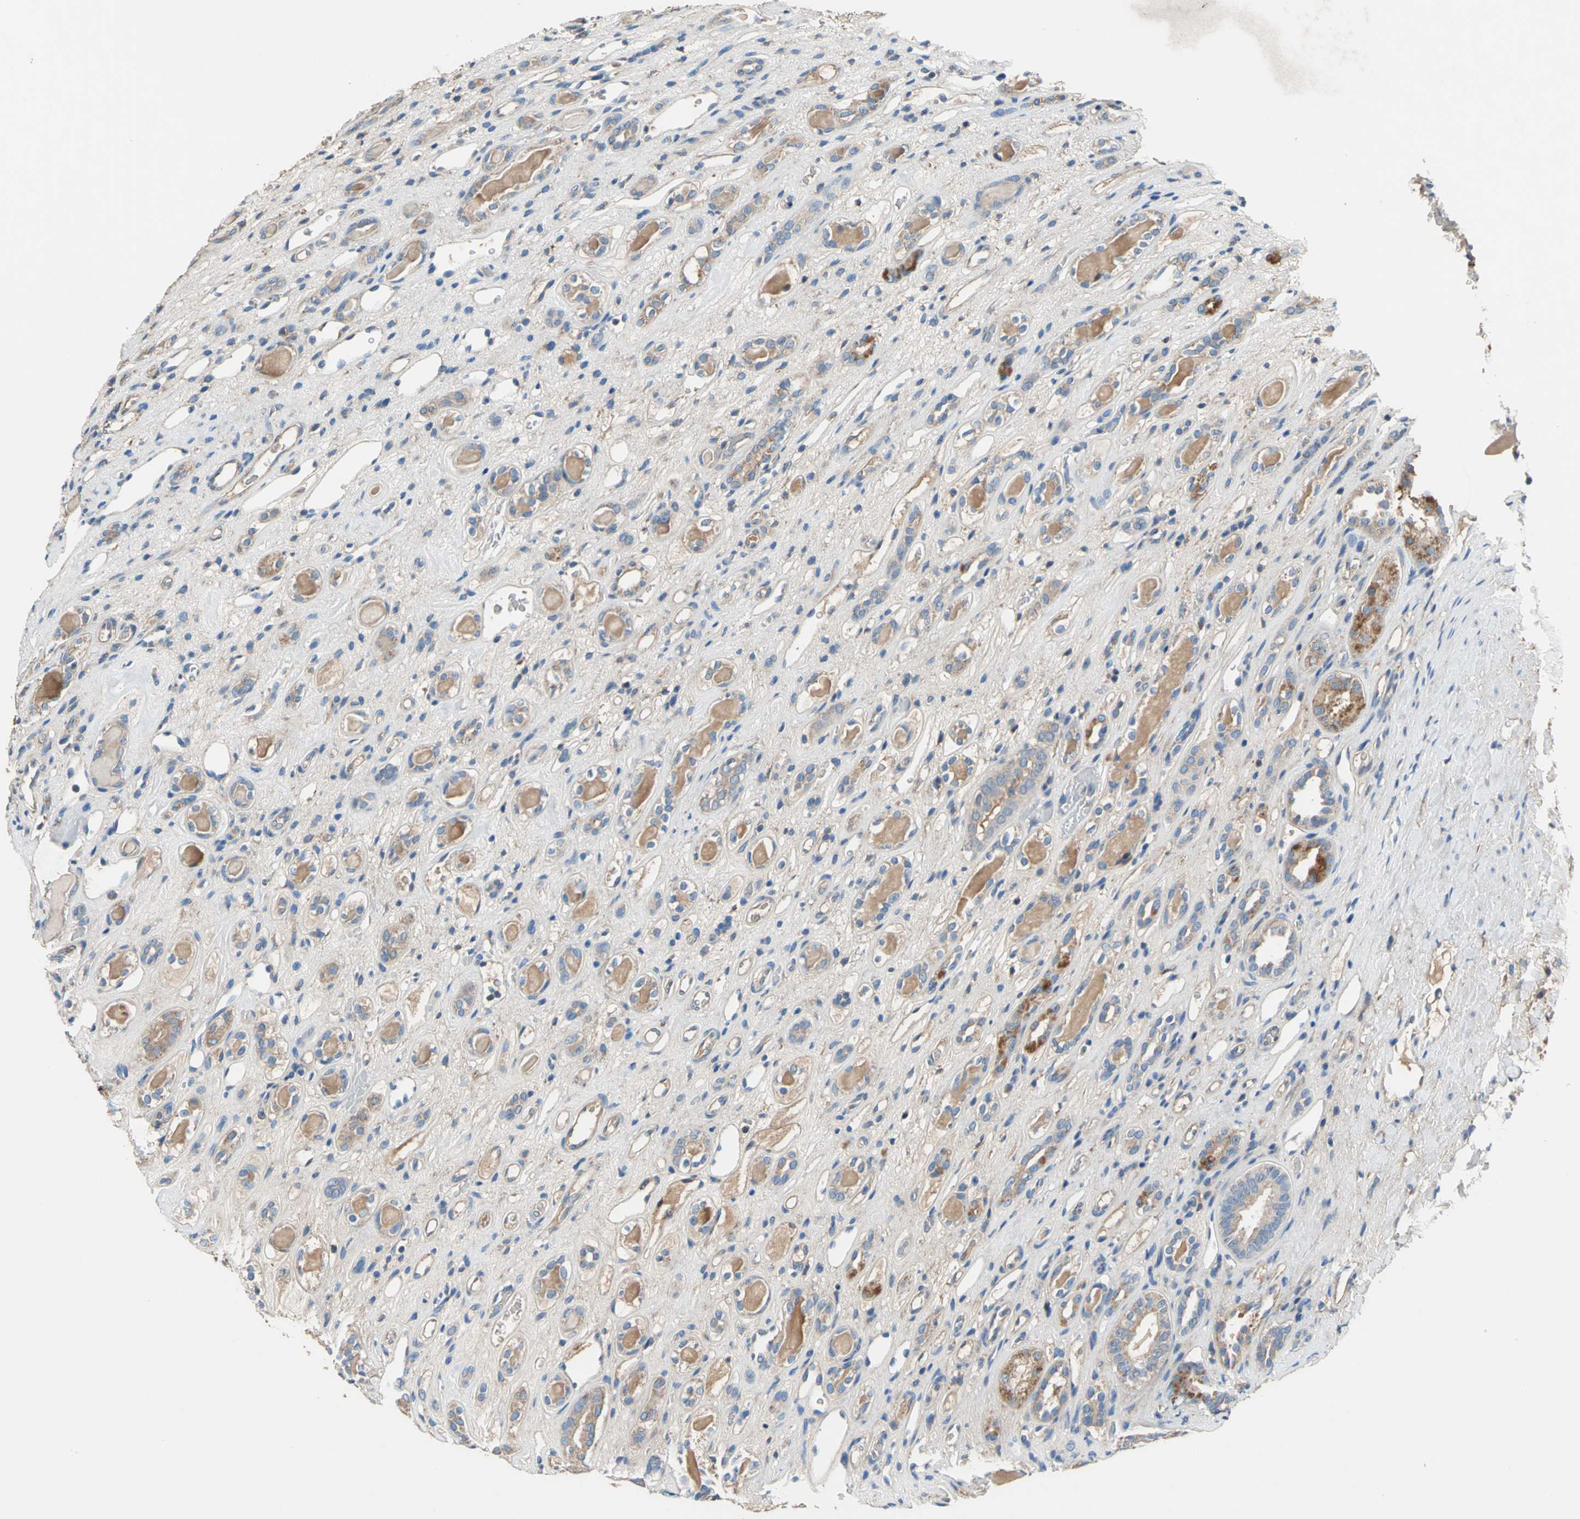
{"staining": {"intensity": "moderate", "quantity": ">75%", "location": "cytoplasmic/membranous"}, "tissue": "renal cancer", "cell_type": "Tumor cells", "image_type": "cancer", "snomed": [{"axis": "morphology", "description": "Adenocarcinoma, NOS"}, {"axis": "topography", "description": "Kidney"}], "caption": "Brown immunohistochemical staining in adenocarcinoma (renal) reveals moderate cytoplasmic/membranous staining in about >75% of tumor cells.", "gene": "HEPH", "patient": {"sex": "female", "age": 60}}